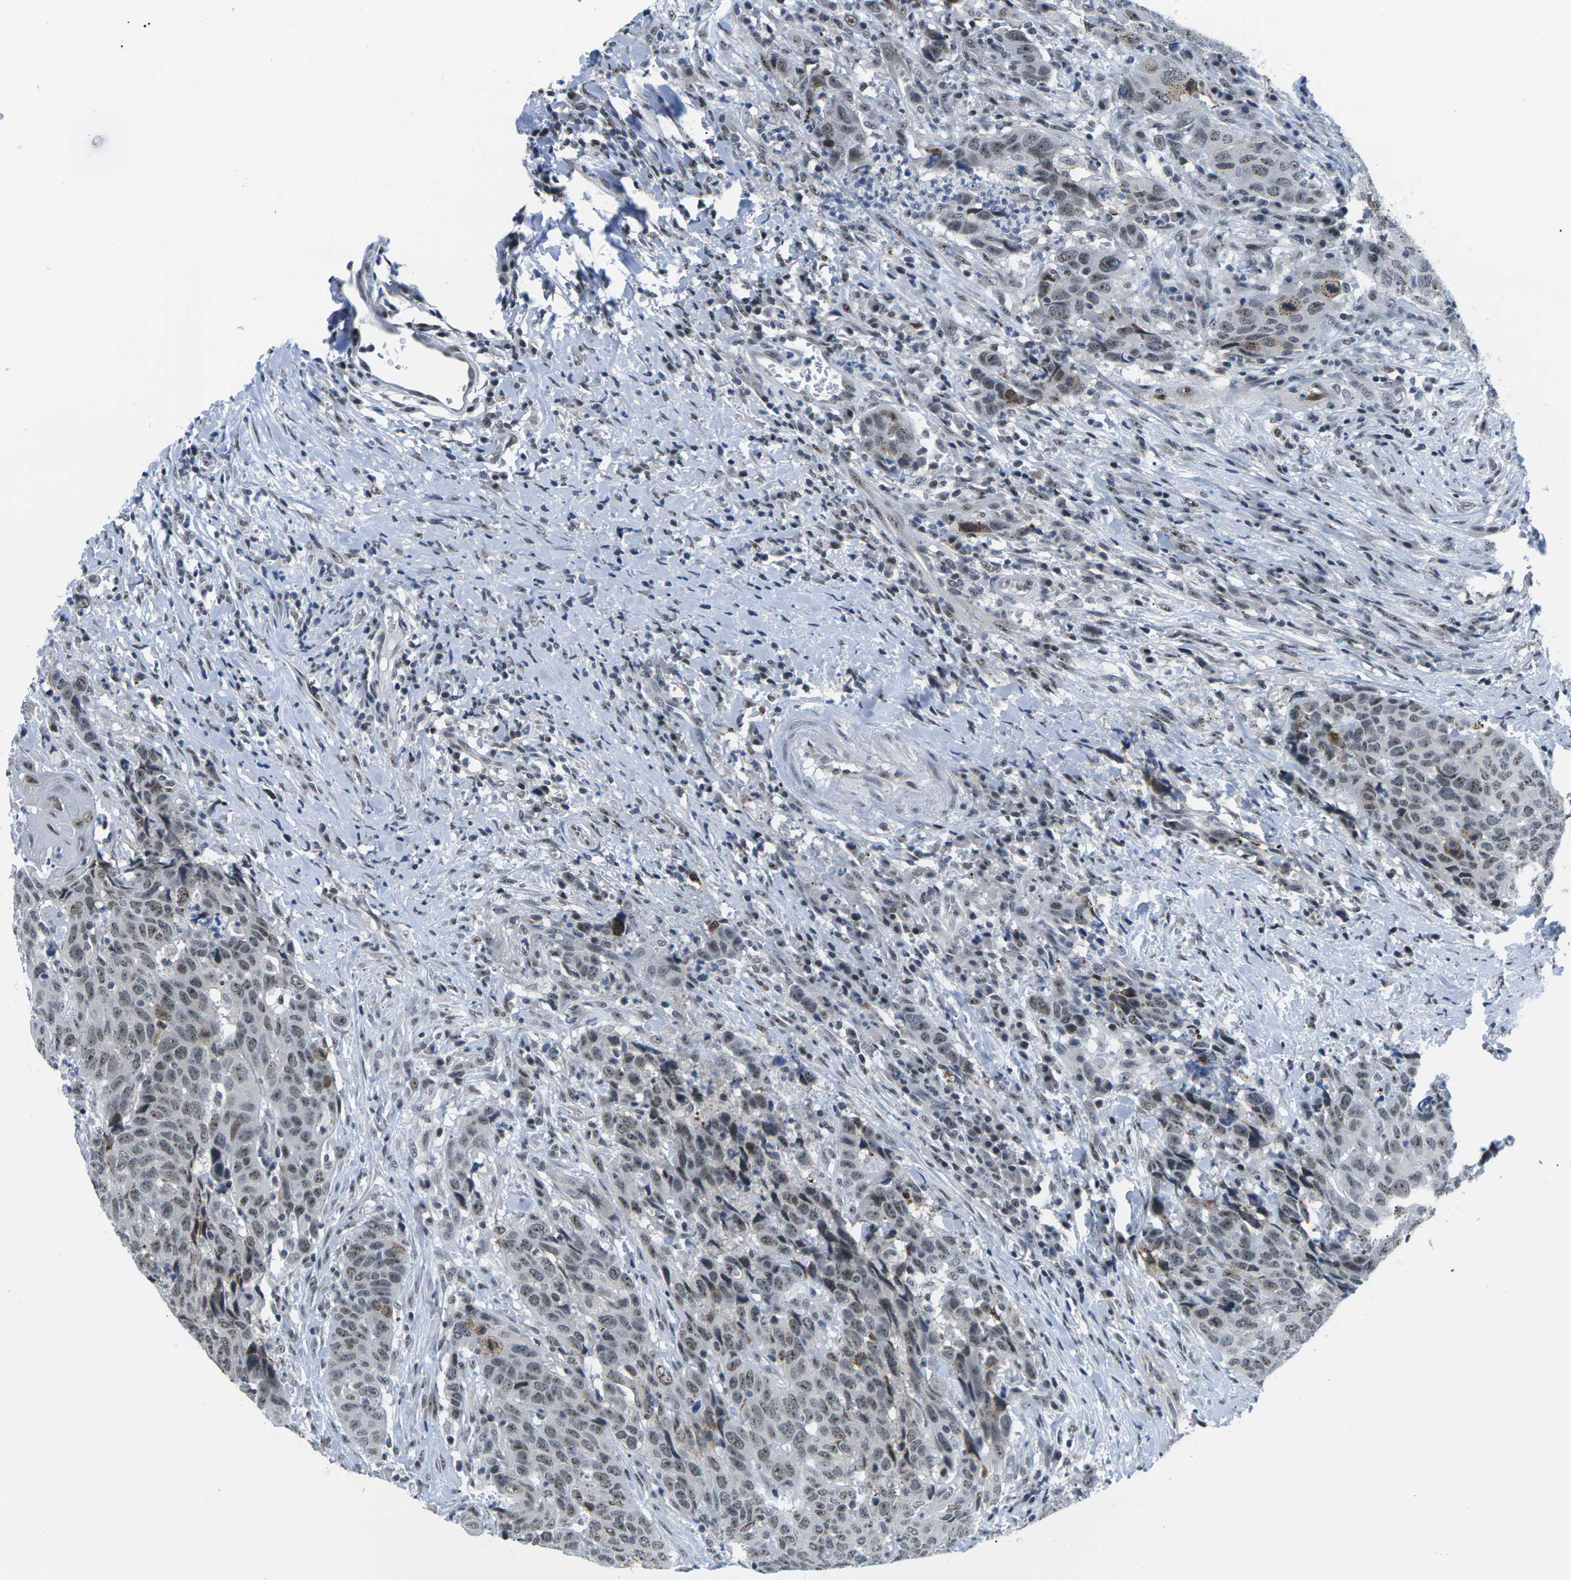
{"staining": {"intensity": "moderate", "quantity": "25%-75%", "location": "nuclear"}, "tissue": "head and neck cancer", "cell_type": "Tumor cells", "image_type": "cancer", "snomed": [{"axis": "morphology", "description": "Squamous cell carcinoma, NOS"}, {"axis": "topography", "description": "Head-Neck"}], "caption": "A high-resolution photomicrograph shows immunohistochemistry staining of head and neck cancer, which exhibits moderate nuclear staining in approximately 25%-75% of tumor cells. The staining was performed using DAB, with brown indicating positive protein expression. Nuclei are stained blue with hematoxylin.", "gene": "NSRP1", "patient": {"sex": "male", "age": 66}}